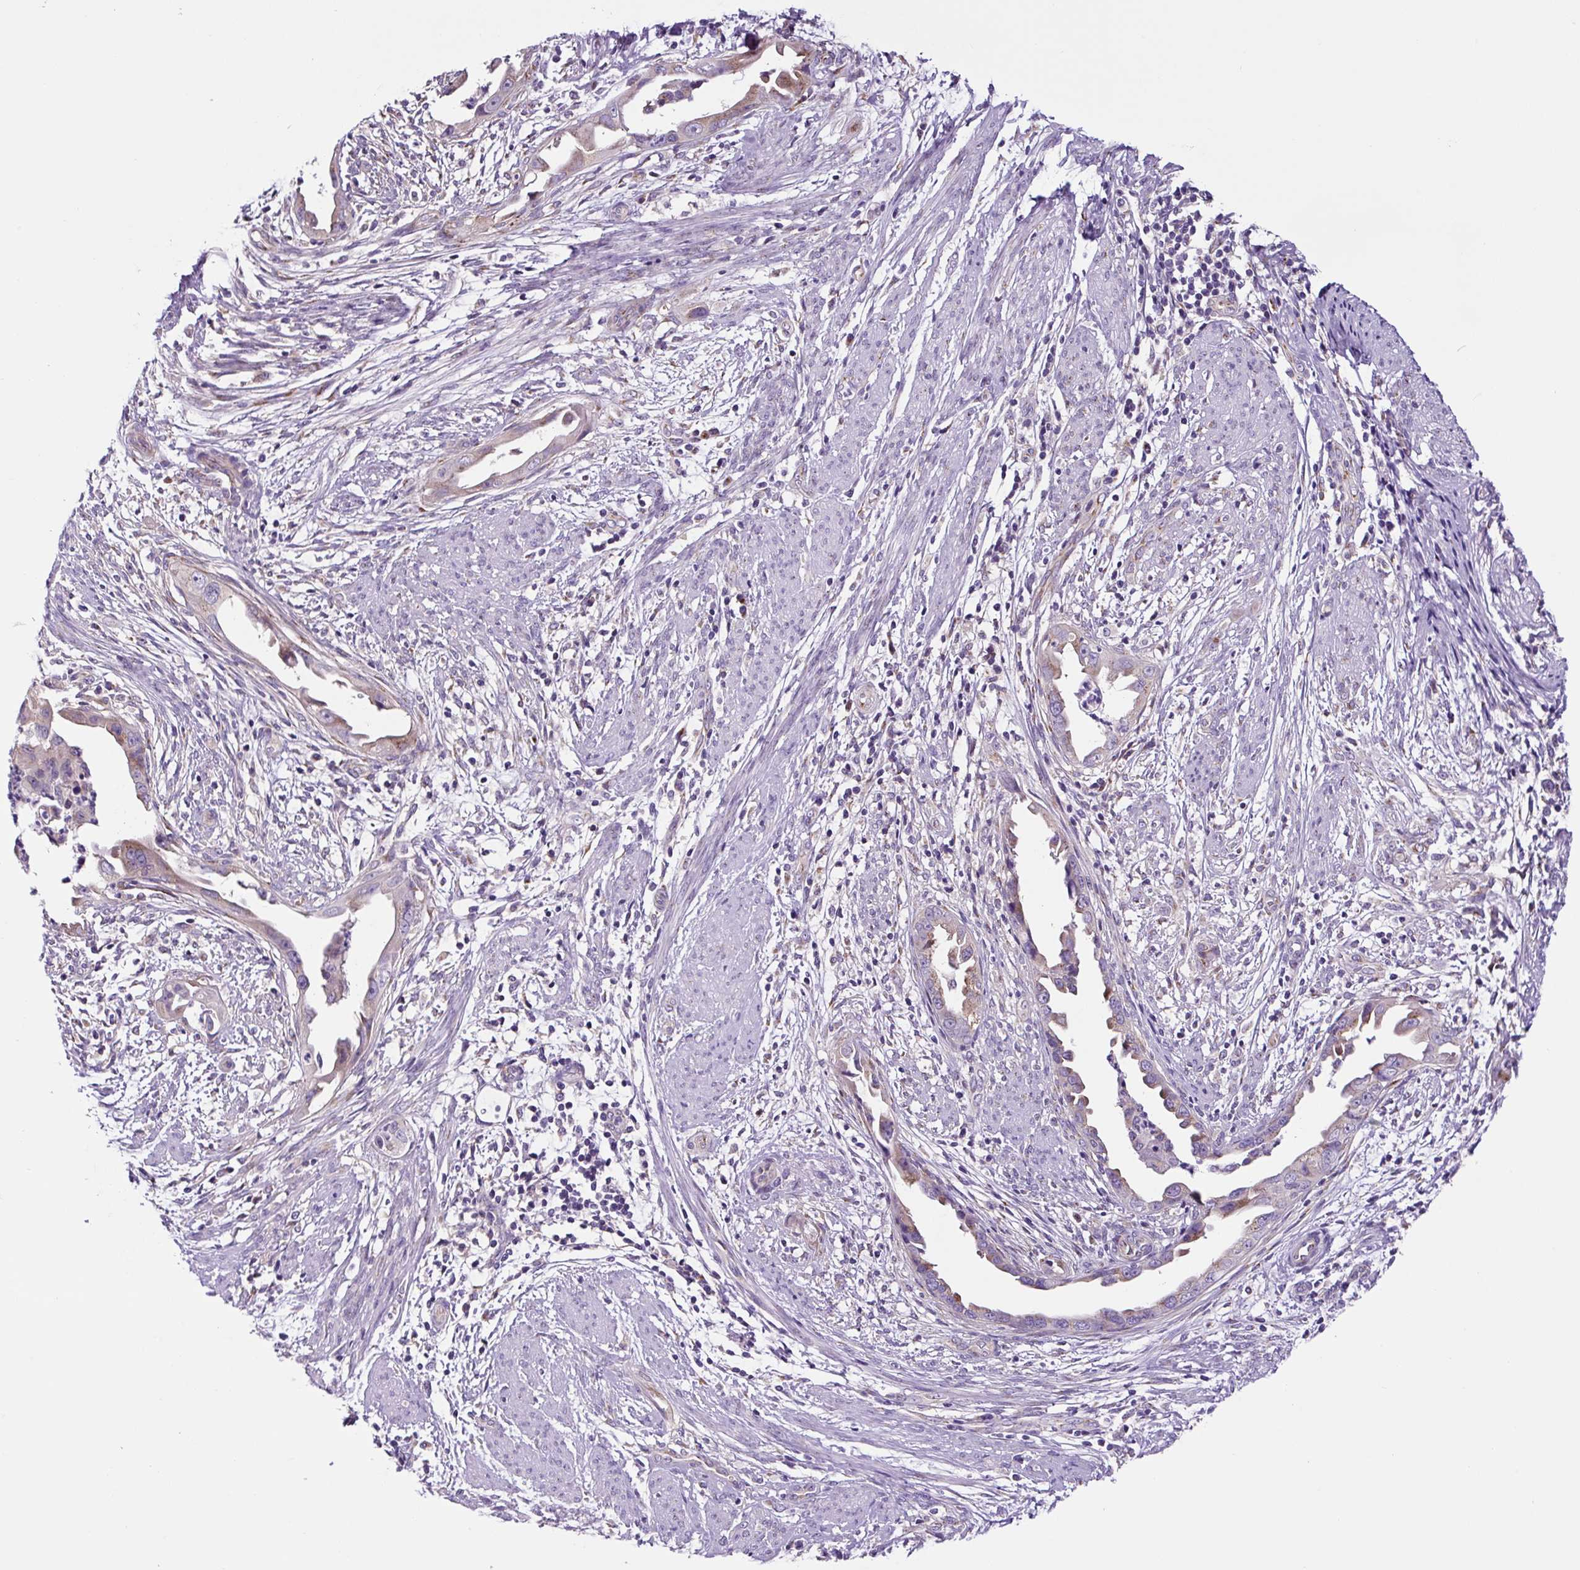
{"staining": {"intensity": "moderate", "quantity": "<25%", "location": "cytoplasmic/membranous"}, "tissue": "endometrial cancer", "cell_type": "Tumor cells", "image_type": "cancer", "snomed": [{"axis": "morphology", "description": "Adenocarcinoma, NOS"}, {"axis": "topography", "description": "Endometrium"}], "caption": "Immunohistochemical staining of human endometrial cancer (adenocarcinoma) displays low levels of moderate cytoplasmic/membranous protein staining in approximately <25% of tumor cells. (DAB IHC with brightfield microscopy, high magnification).", "gene": "GORASP1", "patient": {"sex": "female", "age": 57}}